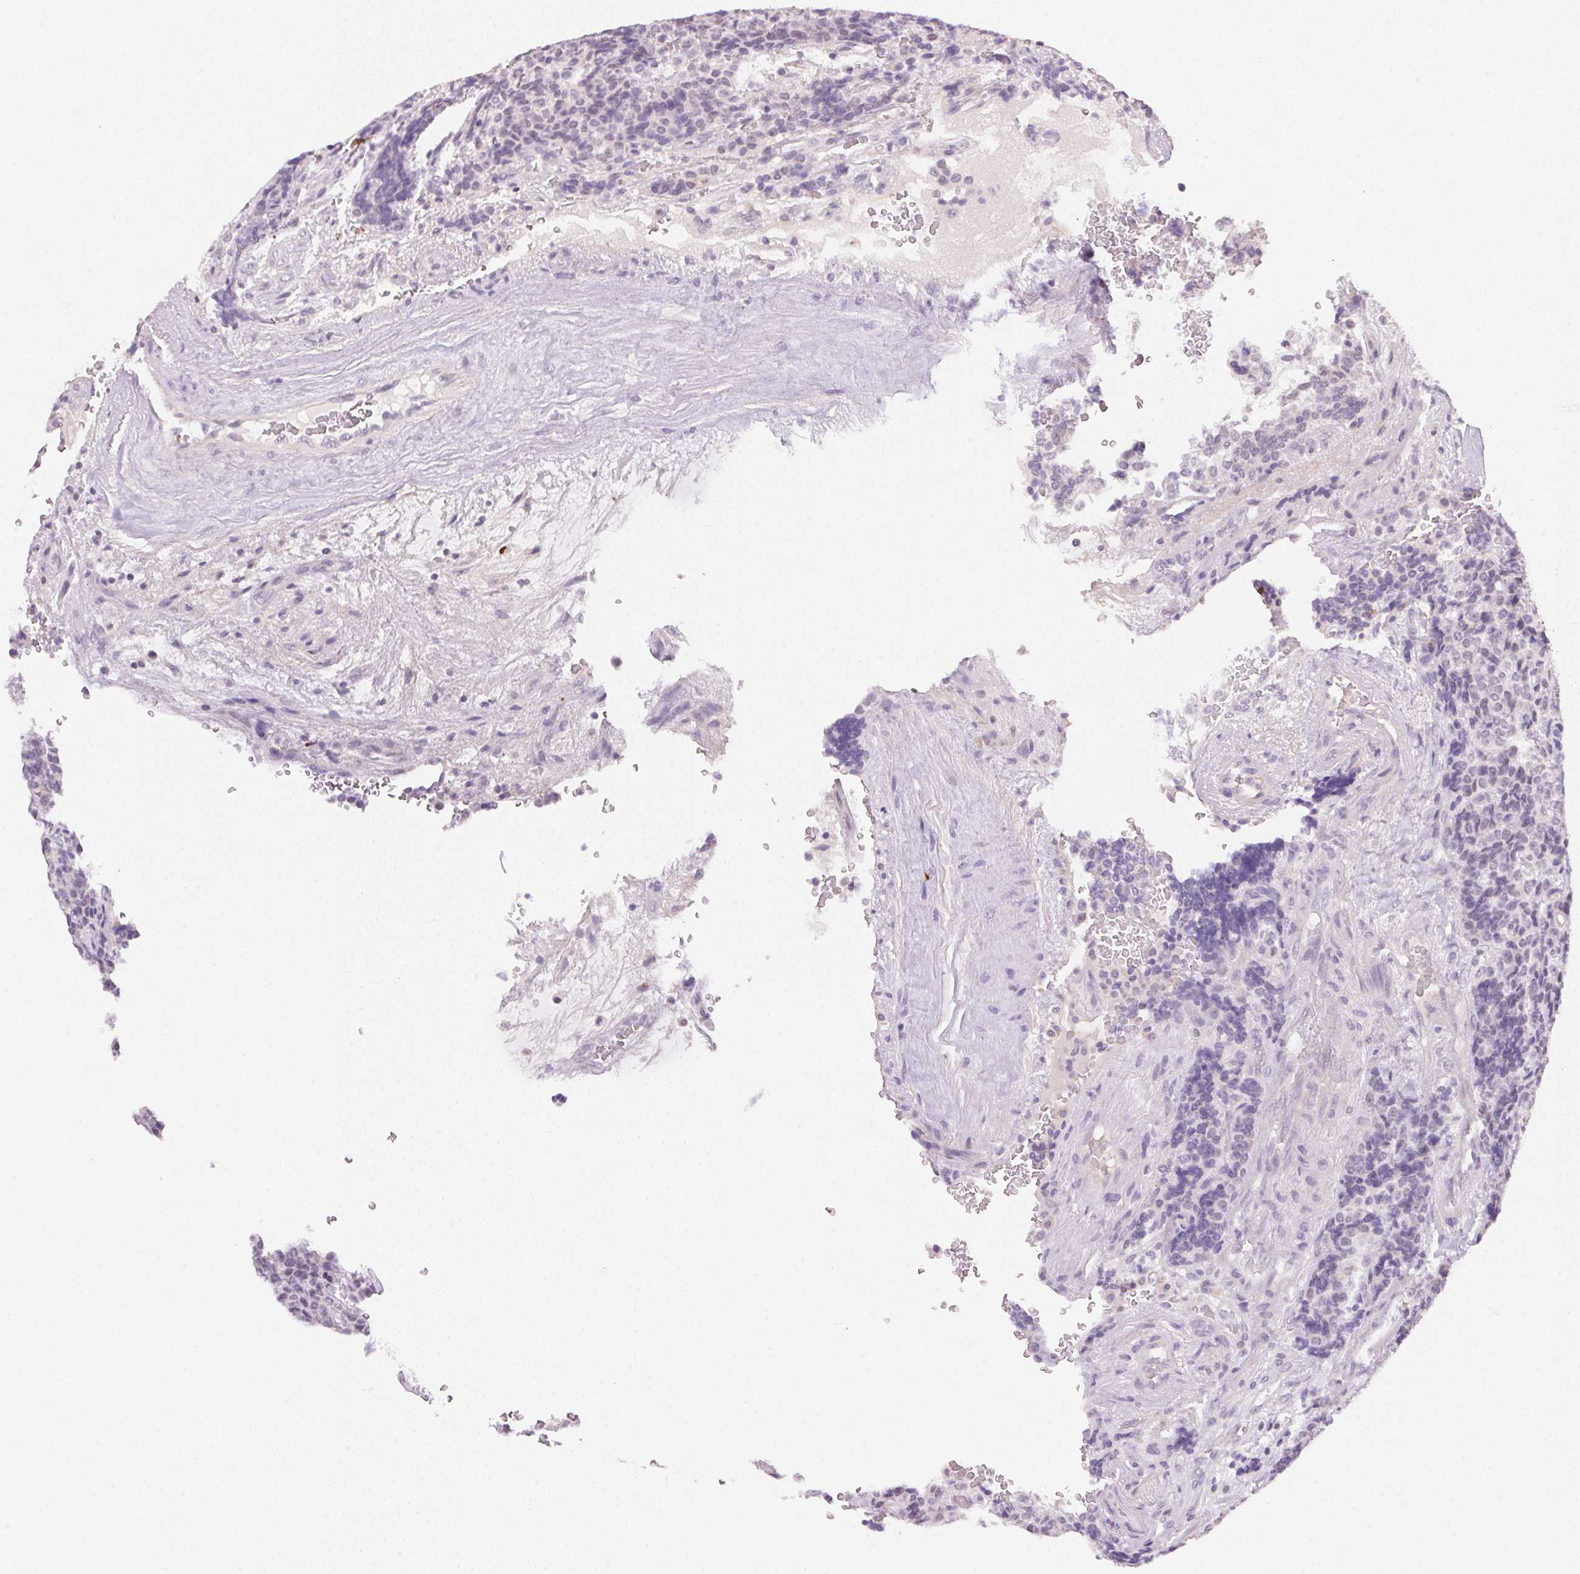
{"staining": {"intensity": "negative", "quantity": "none", "location": "none"}, "tissue": "carcinoid", "cell_type": "Tumor cells", "image_type": "cancer", "snomed": [{"axis": "morphology", "description": "Carcinoid, malignant, NOS"}, {"axis": "topography", "description": "Pancreas"}], "caption": "IHC of human carcinoid reveals no positivity in tumor cells.", "gene": "FNDC4", "patient": {"sex": "male", "age": 36}}